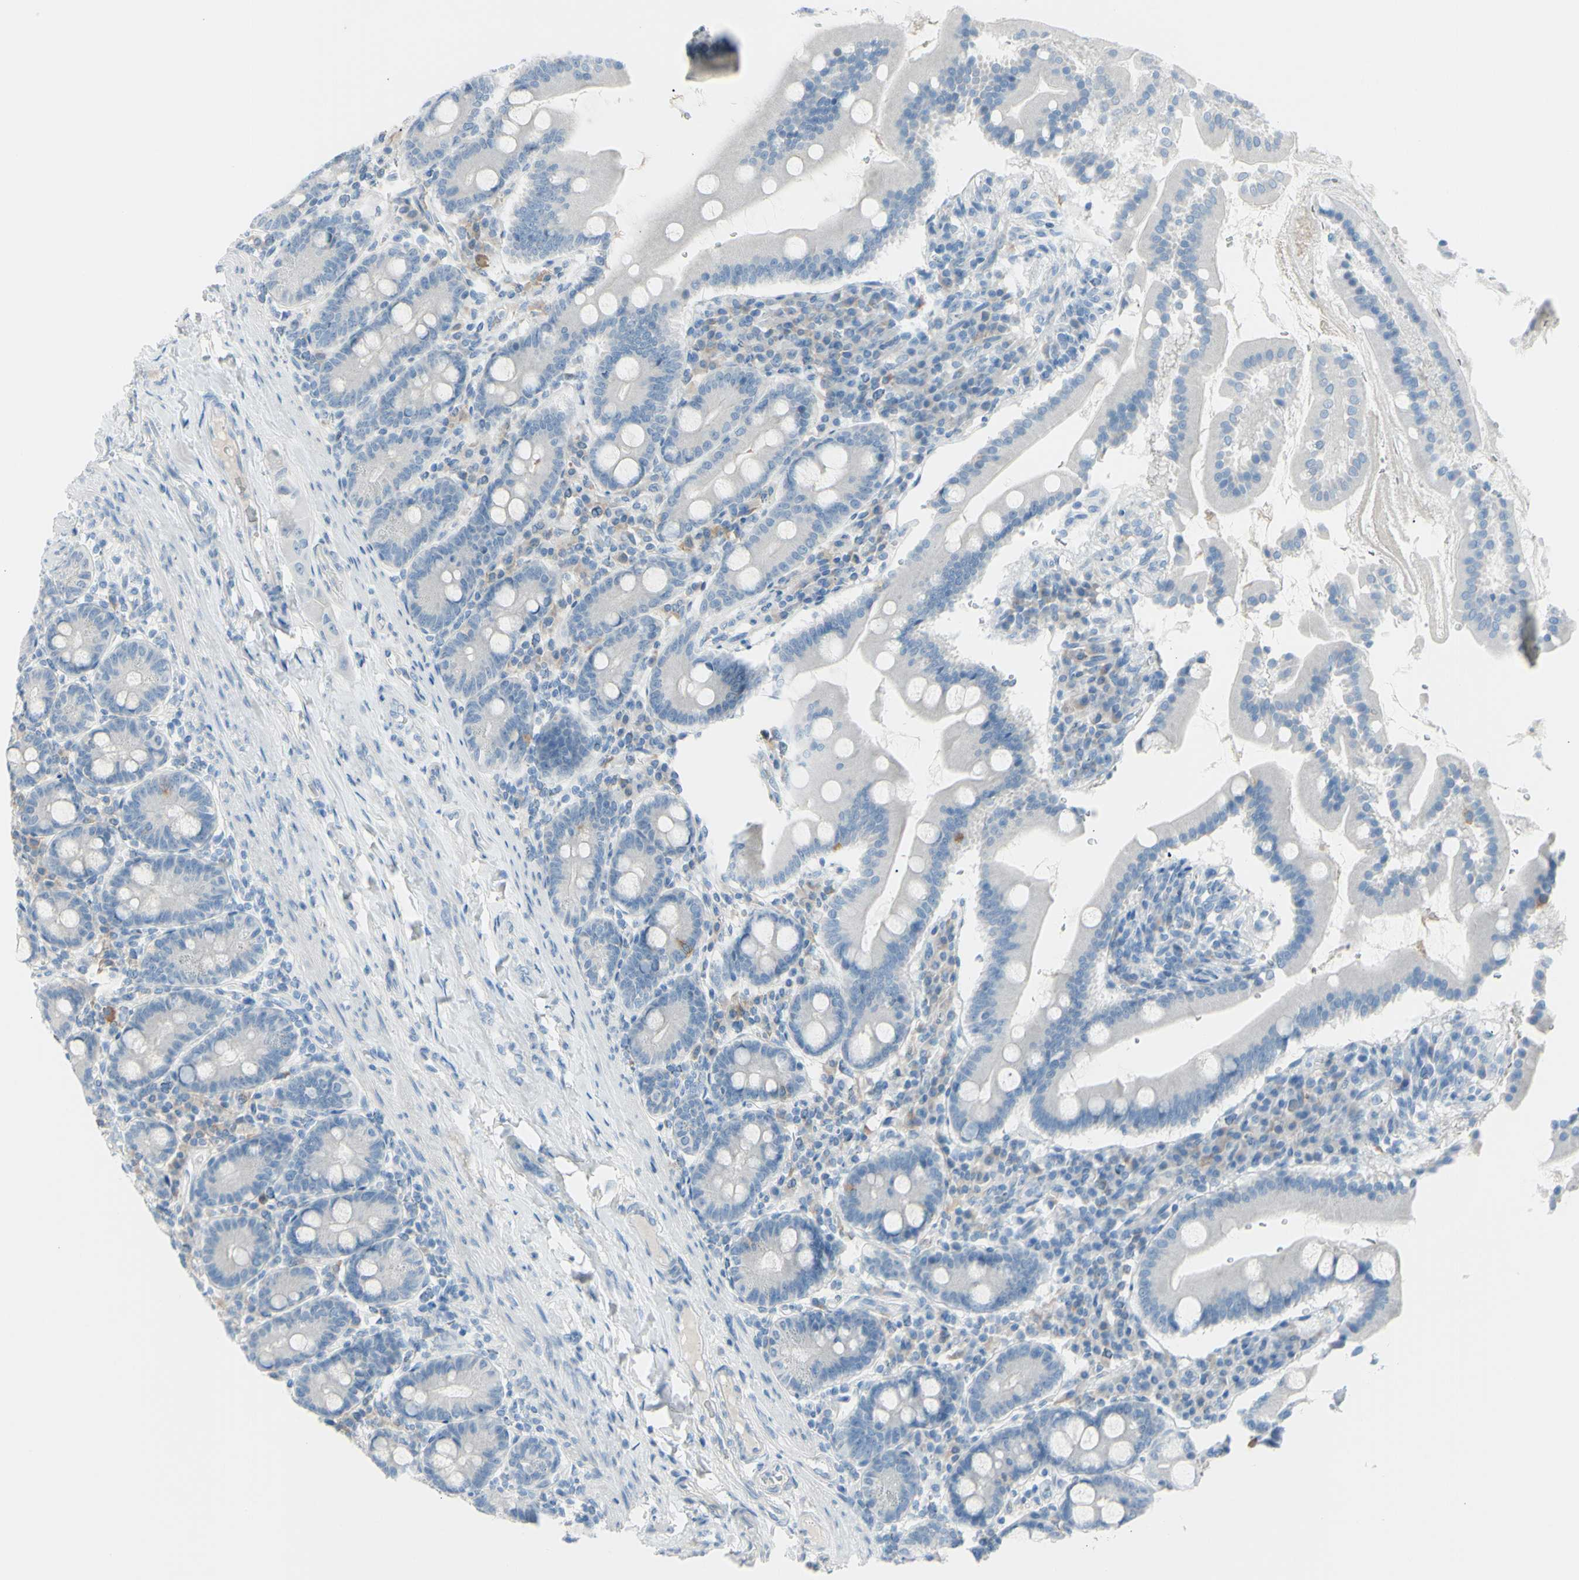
{"staining": {"intensity": "negative", "quantity": "none", "location": "none"}, "tissue": "duodenum", "cell_type": "Glandular cells", "image_type": "normal", "snomed": [{"axis": "morphology", "description": "Normal tissue, NOS"}, {"axis": "topography", "description": "Duodenum"}], "caption": "Immunohistochemistry photomicrograph of benign duodenum: human duodenum stained with DAB demonstrates no significant protein staining in glandular cells.", "gene": "TFPI2", "patient": {"sex": "male", "age": 50}}